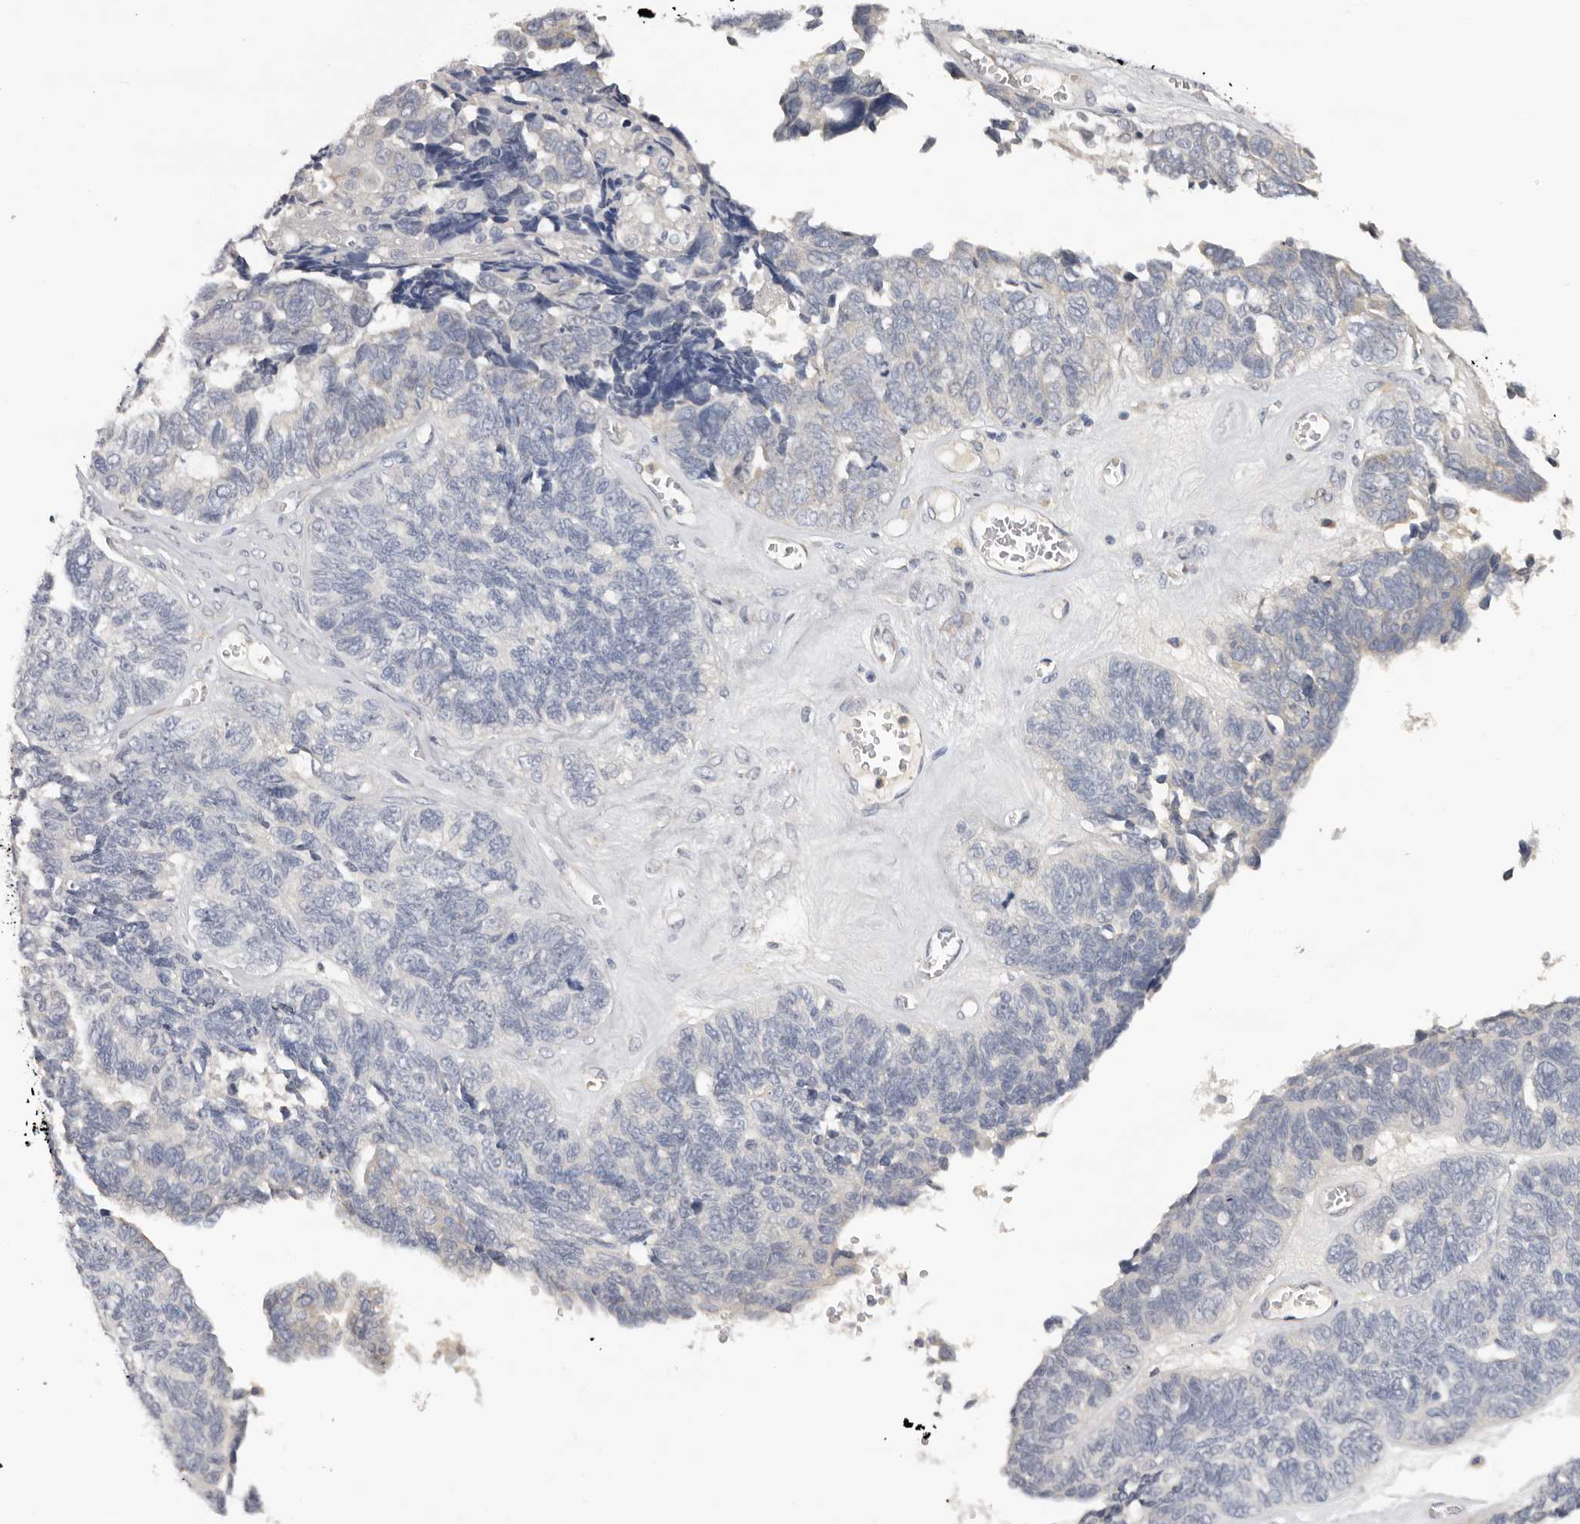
{"staining": {"intensity": "negative", "quantity": "none", "location": "none"}, "tissue": "ovarian cancer", "cell_type": "Tumor cells", "image_type": "cancer", "snomed": [{"axis": "morphology", "description": "Cystadenocarcinoma, serous, NOS"}, {"axis": "topography", "description": "Ovary"}], "caption": "High power microscopy micrograph of an immunohistochemistry micrograph of serous cystadenocarcinoma (ovarian), revealing no significant expression in tumor cells.", "gene": "KIF2B", "patient": {"sex": "female", "age": 79}}